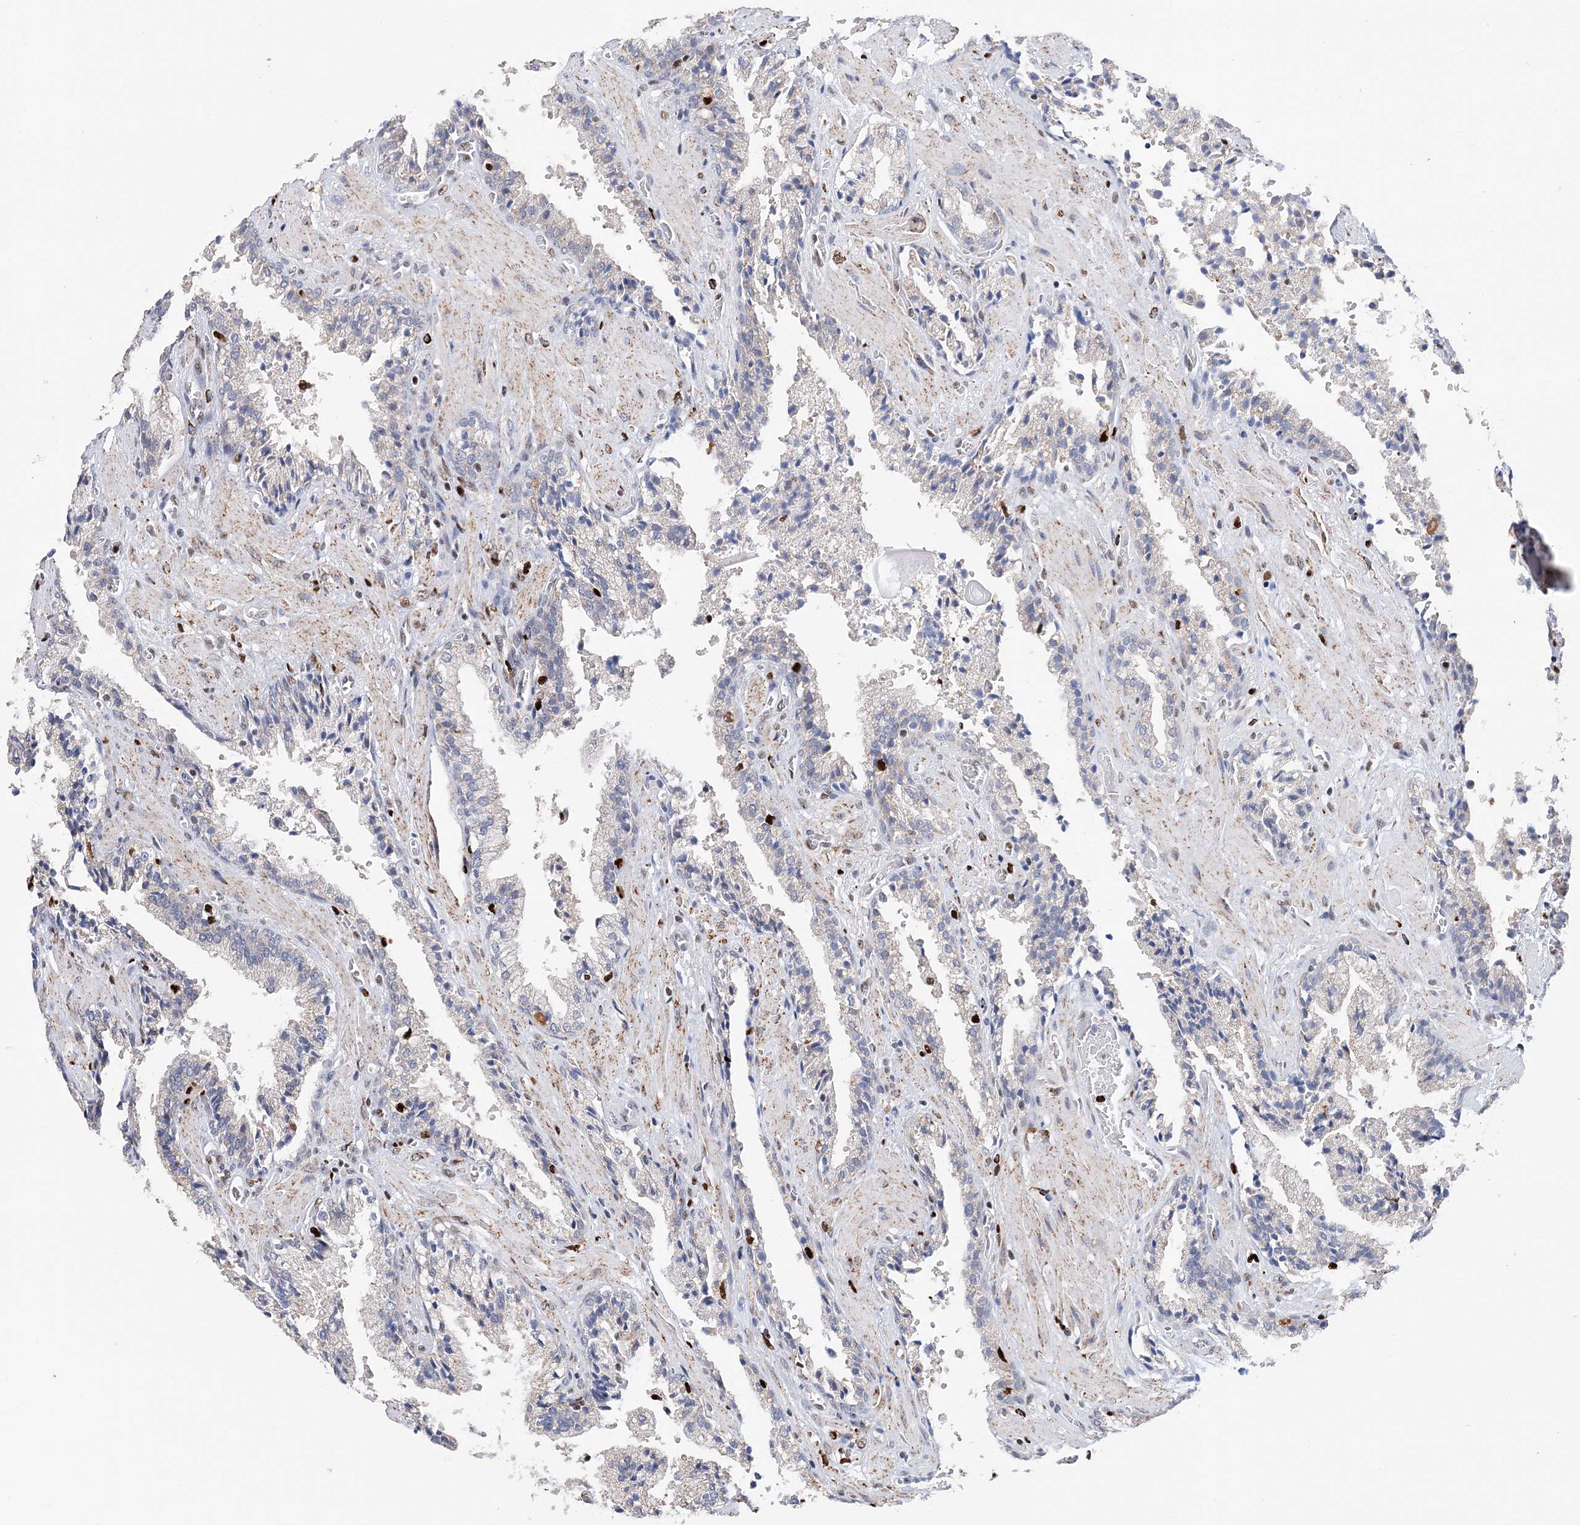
{"staining": {"intensity": "negative", "quantity": "none", "location": "none"}, "tissue": "prostate cancer", "cell_type": "Tumor cells", "image_type": "cancer", "snomed": [{"axis": "morphology", "description": "Adenocarcinoma, High grade"}, {"axis": "topography", "description": "Prostate"}], "caption": "Prostate cancer was stained to show a protein in brown. There is no significant staining in tumor cells. (Brightfield microscopy of DAB (3,3'-diaminobenzidine) IHC at high magnification).", "gene": "NIT2", "patient": {"sex": "male", "age": 58}}